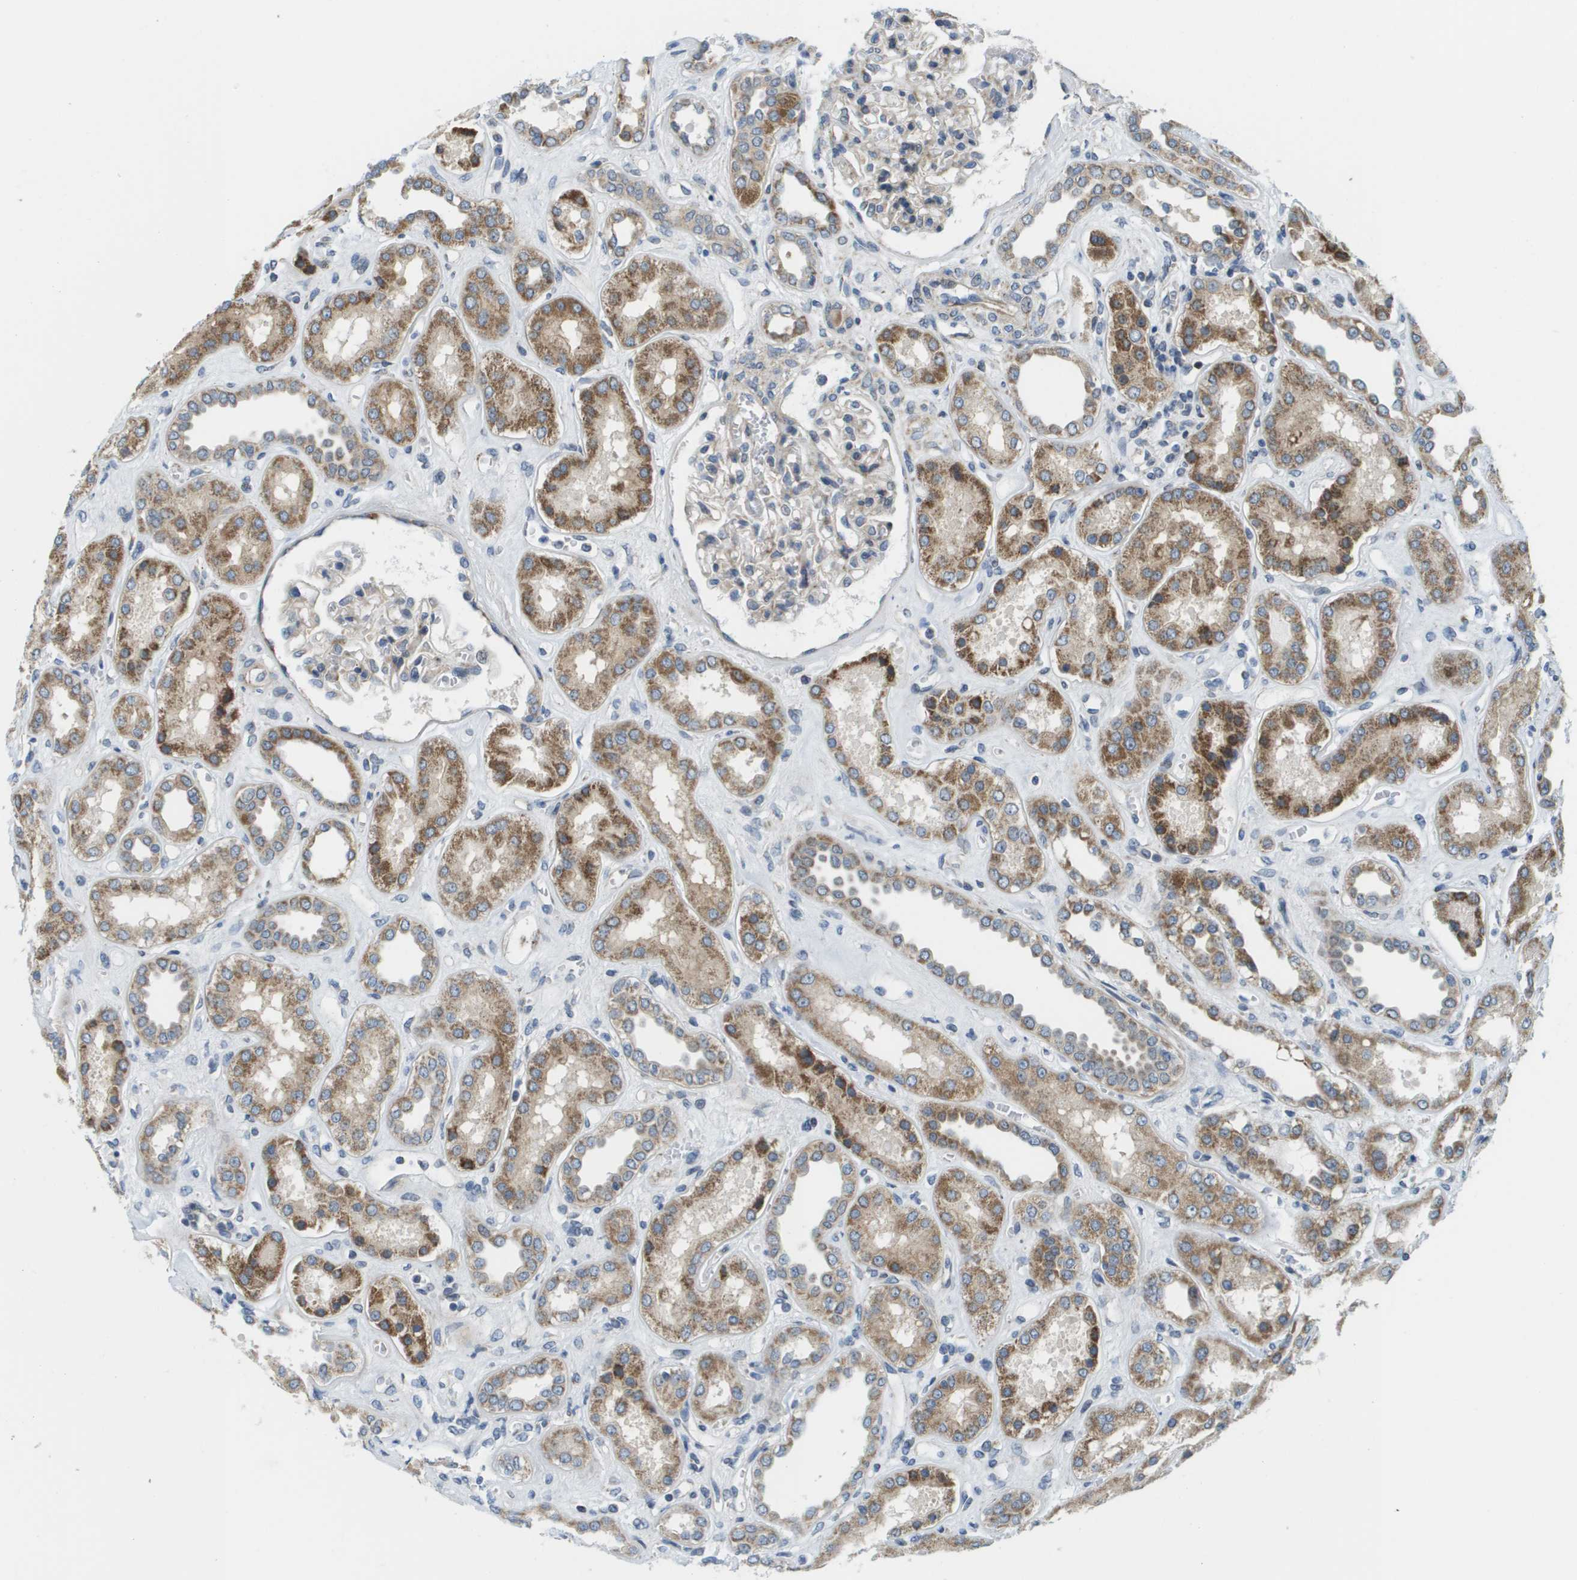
{"staining": {"intensity": "negative", "quantity": "none", "location": "none"}, "tissue": "kidney", "cell_type": "Cells in glomeruli", "image_type": "normal", "snomed": [{"axis": "morphology", "description": "Normal tissue, NOS"}, {"axis": "topography", "description": "Kidney"}], "caption": "Immunohistochemistry (IHC) micrograph of benign human kidney stained for a protein (brown), which demonstrates no staining in cells in glomeruli. (DAB (3,3'-diaminobenzidine) immunohistochemistry, high magnification).", "gene": "KRT23", "patient": {"sex": "male", "age": 59}}